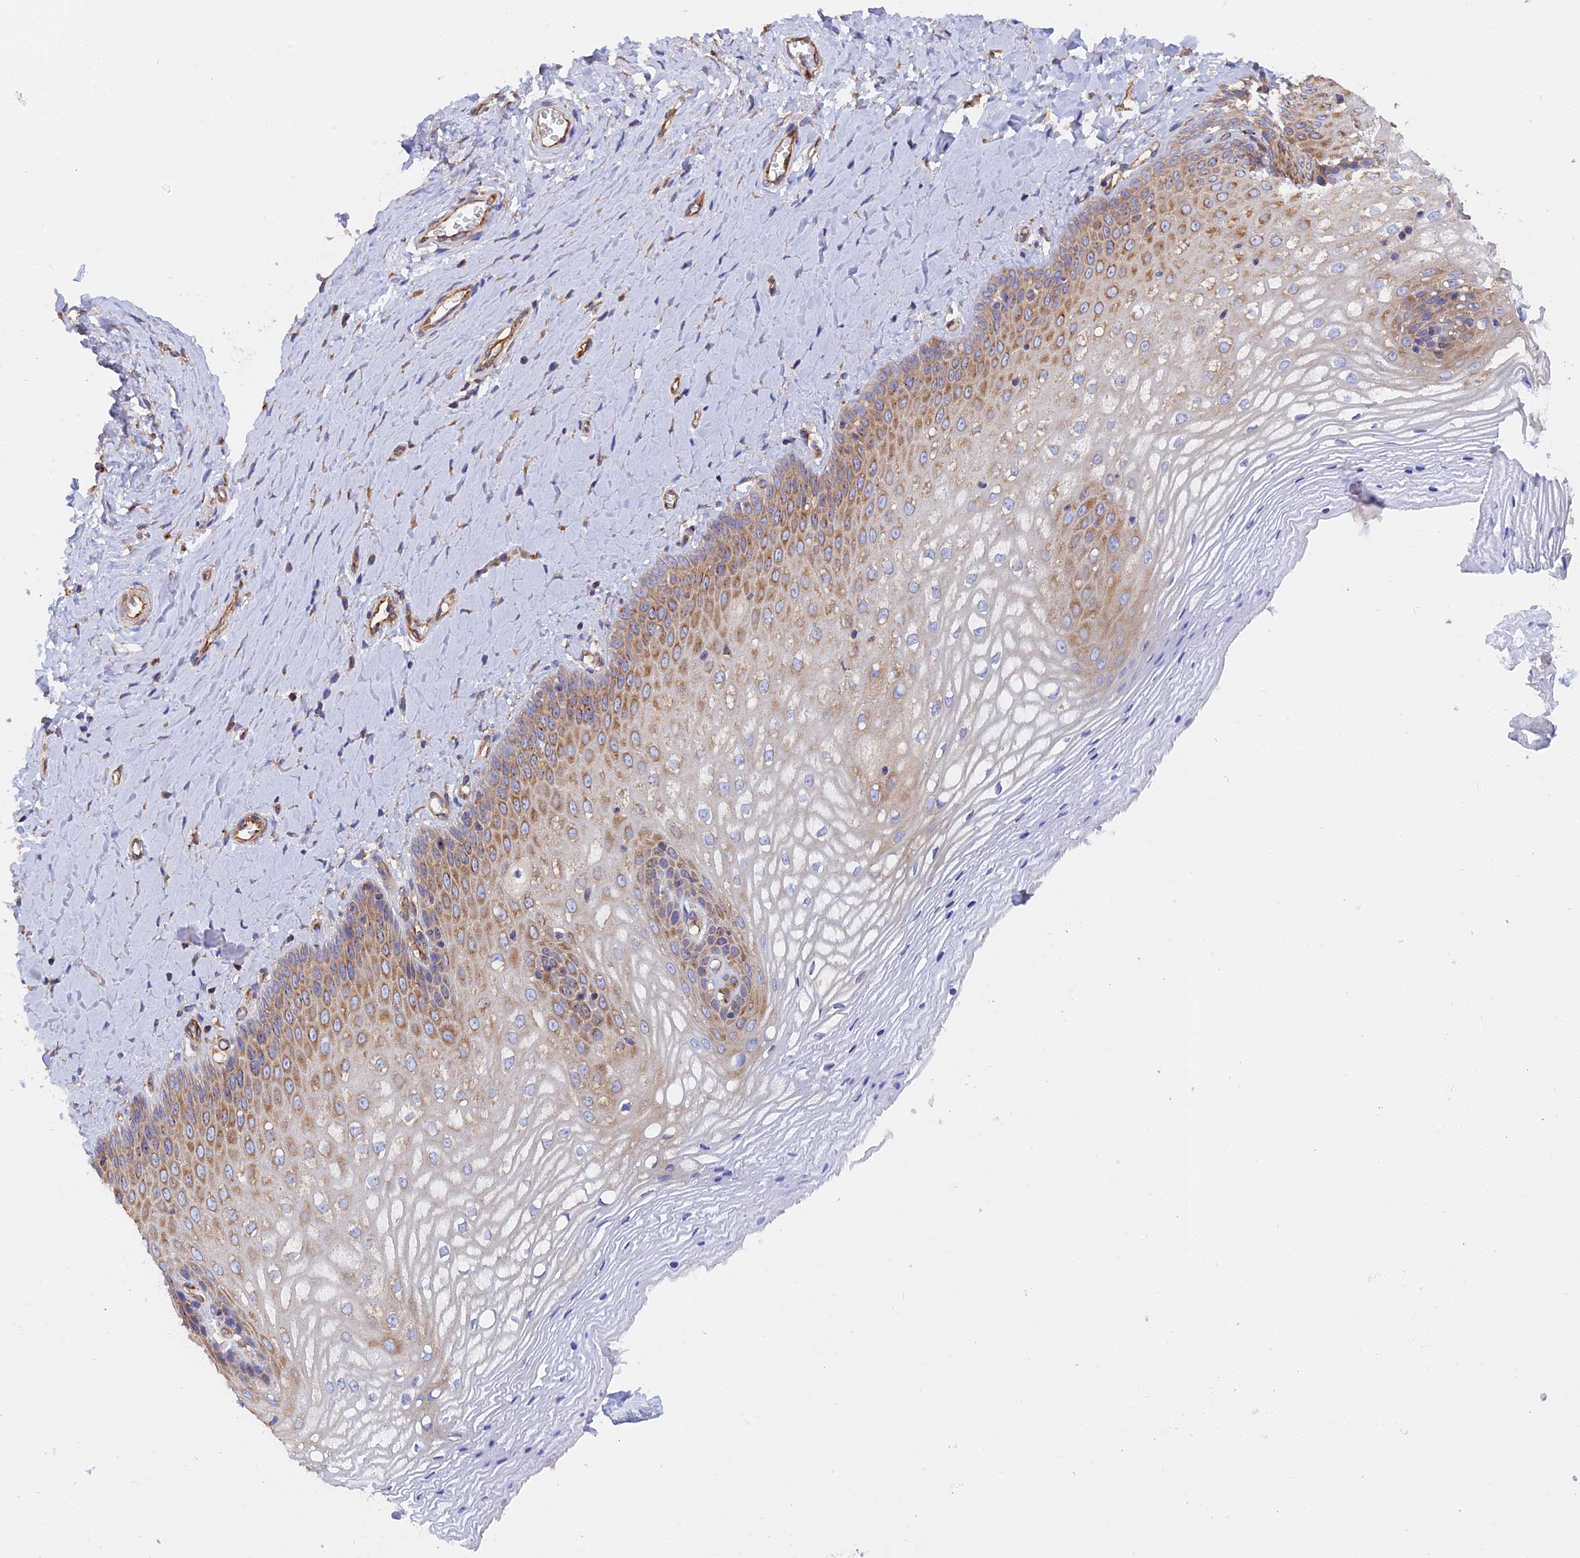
{"staining": {"intensity": "moderate", "quantity": "25%-75%", "location": "cytoplasmic/membranous"}, "tissue": "vagina", "cell_type": "Squamous epithelial cells", "image_type": "normal", "snomed": [{"axis": "morphology", "description": "Normal tissue, NOS"}, {"axis": "topography", "description": "Vagina"}], "caption": "DAB (3,3'-diaminobenzidine) immunohistochemical staining of benign human vagina shows moderate cytoplasmic/membranous protein expression in approximately 25%-75% of squamous epithelial cells.", "gene": "DCTN2", "patient": {"sex": "female", "age": 65}}